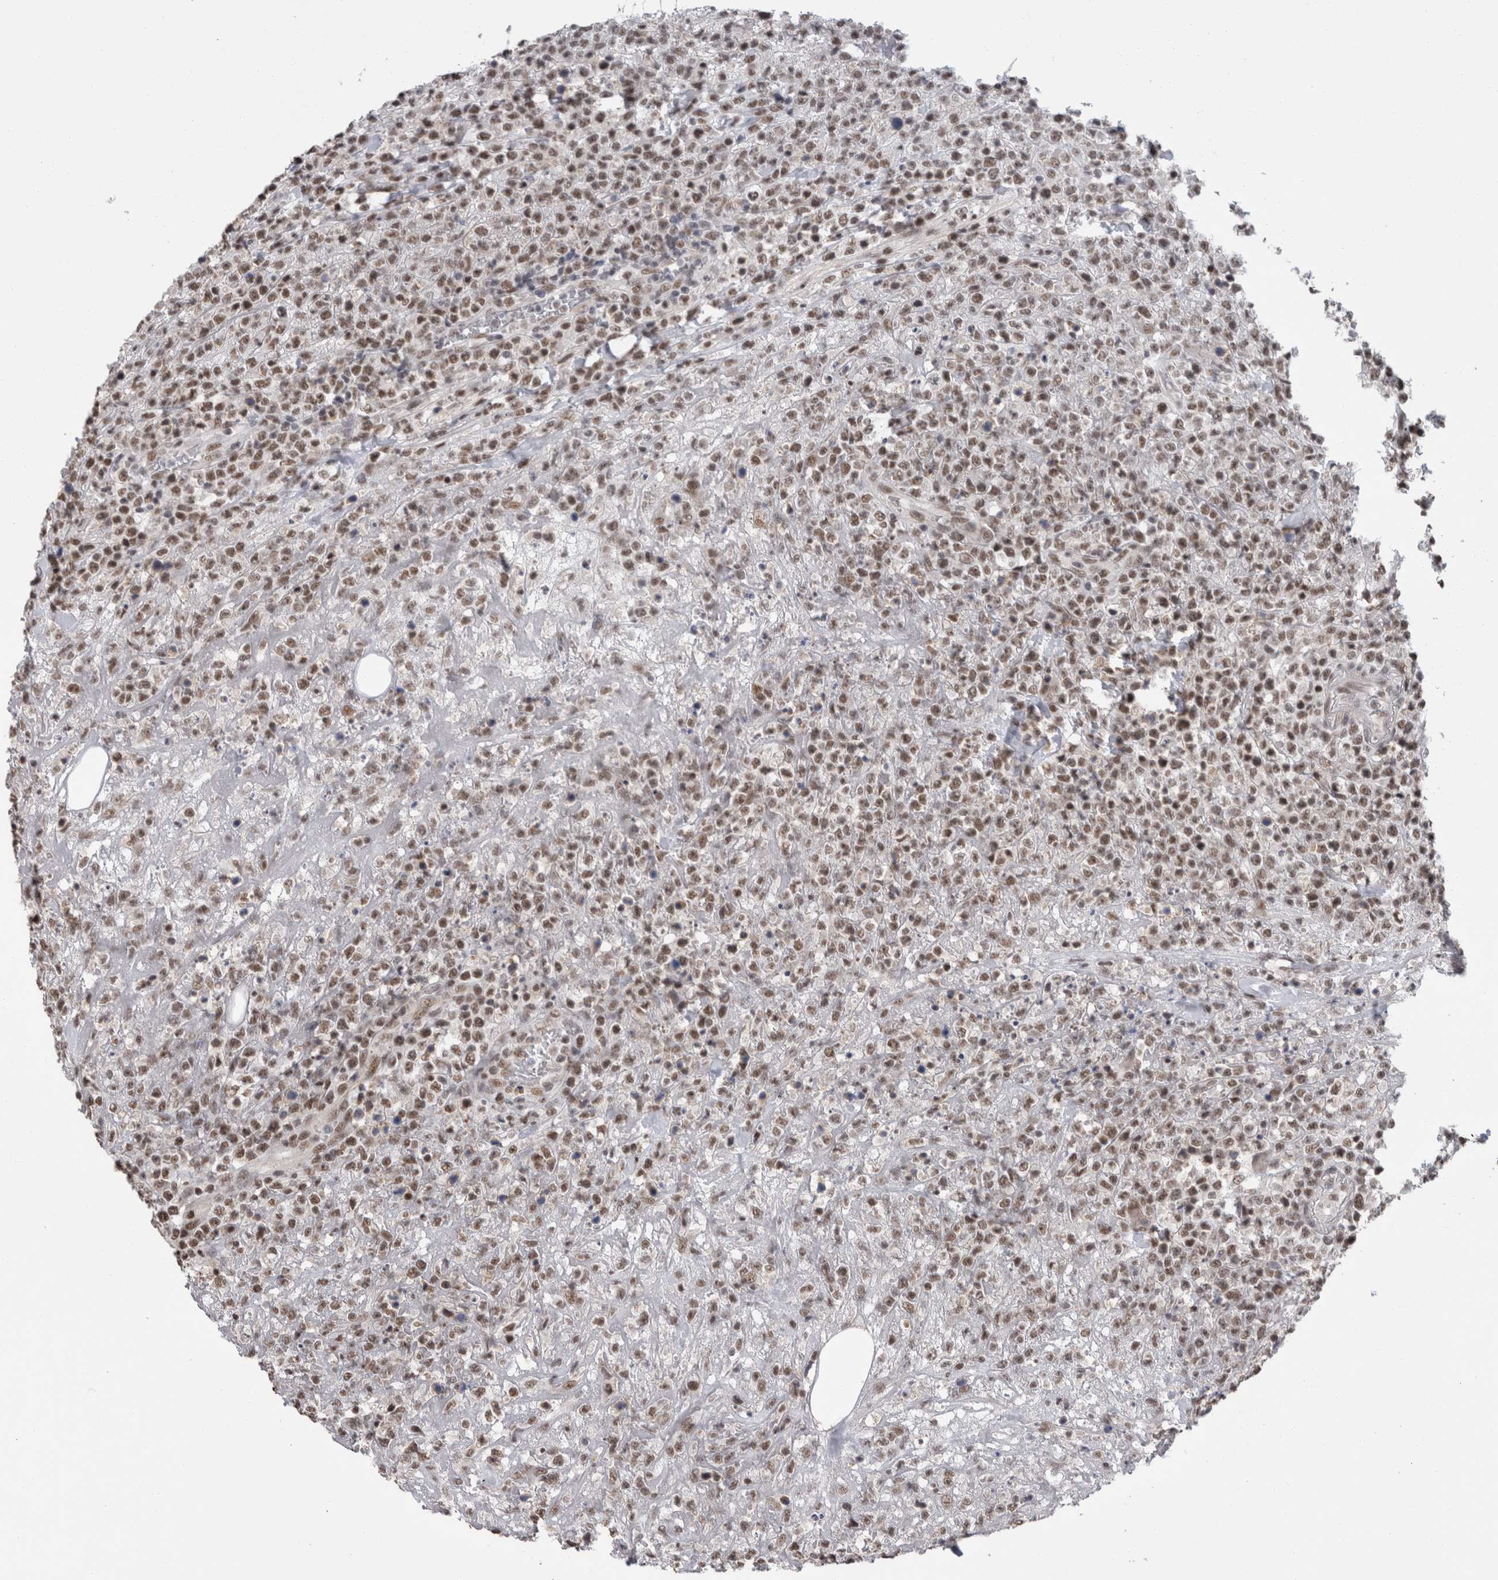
{"staining": {"intensity": "weak", "quantity": ">75%", "location": "nuclear"}, "tissue": "lymphoma", "cell_type": "Tumor cells", "image_type": "cancer", "snomed": [{"axis": "morphology", "description": "Malignant lymphoma, non-Hodgkin's type, High grade"}, {"axis": "topography", "description": "Colon"}], "caption": "Weak nuclear staining for a protein is present in approximately >75% of tumor cells of lymphoma using IHC.", "gene": "CPSF2", "patient": {"sex": "female", "age": 53}}